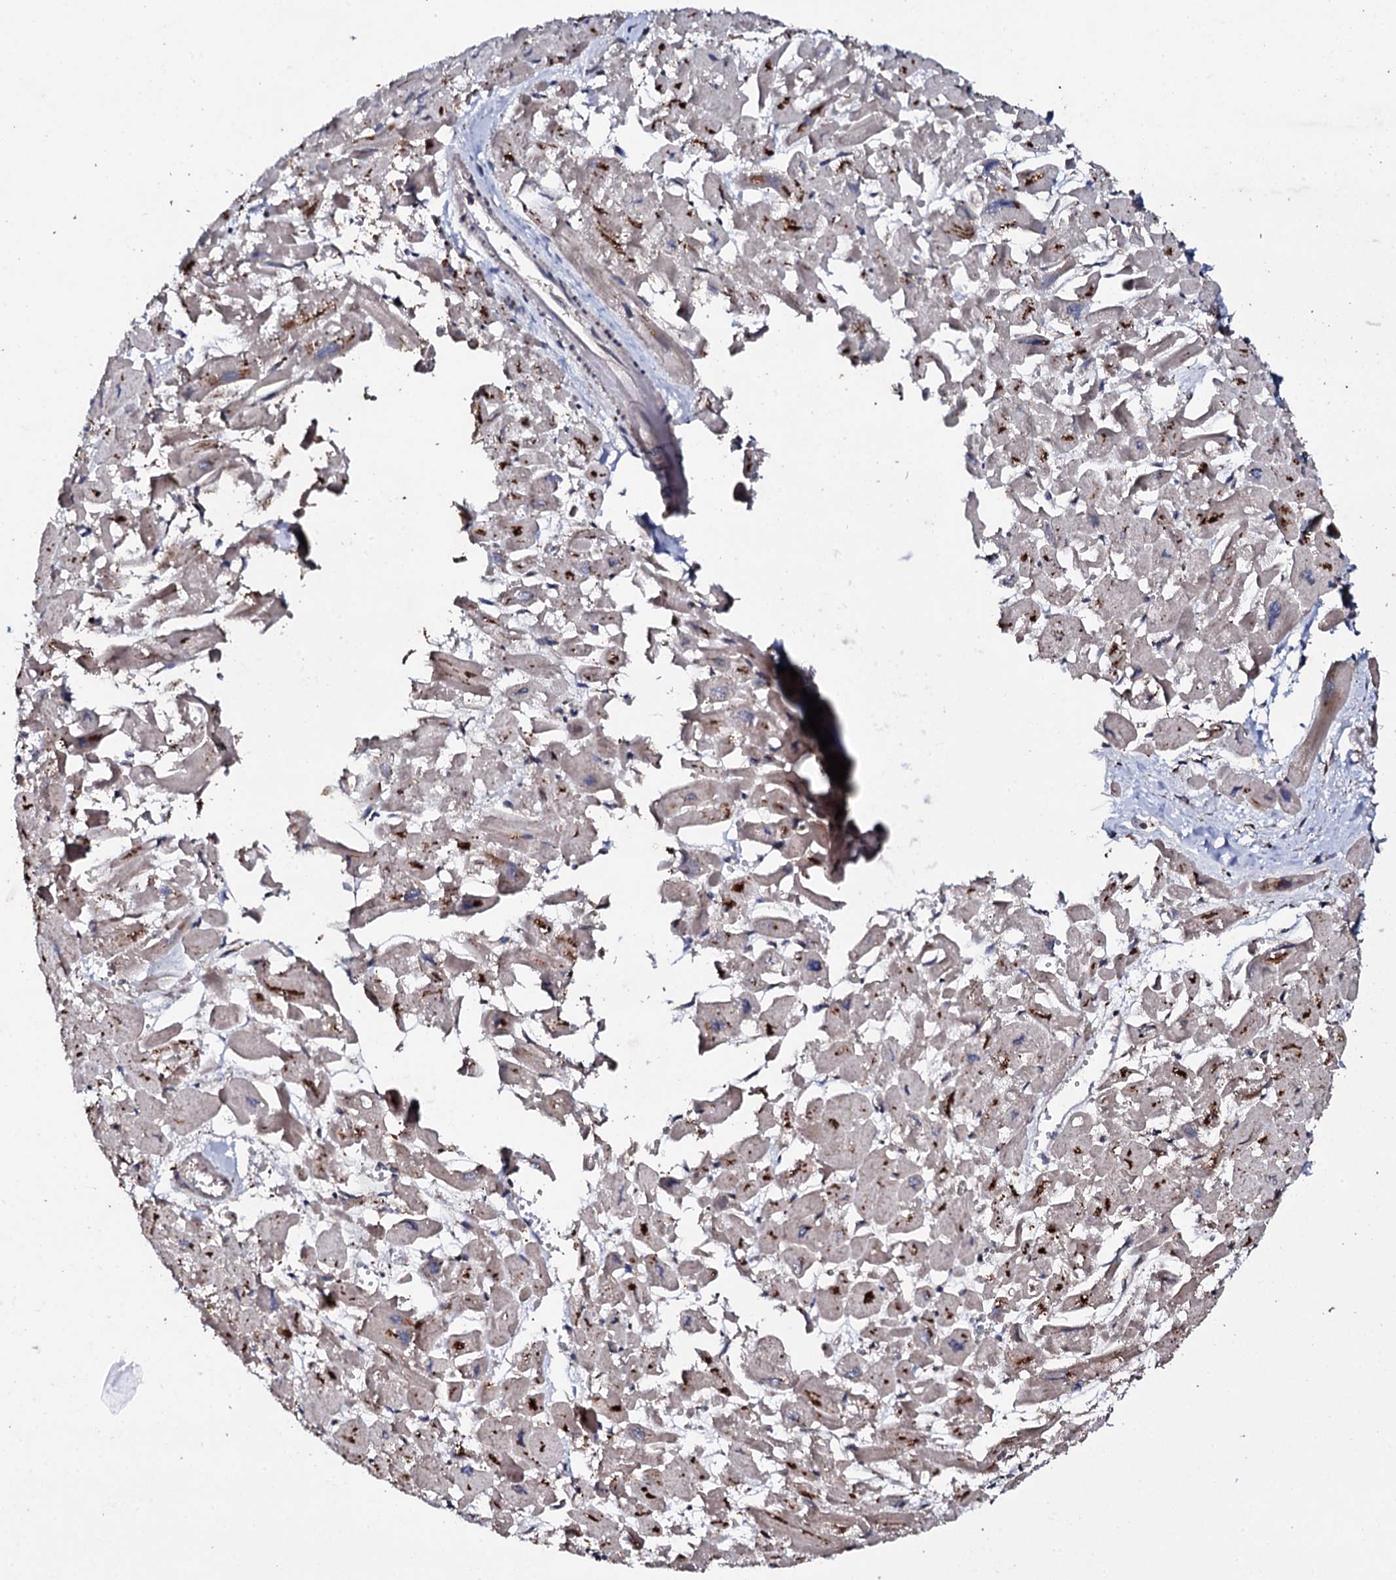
{"staining": {"intensity": "moderate", "quantity": "<25%", "location": "cytoplasmic/membranous"}, "tissue": "heart muscle", "cell_type": "Cardiomyocytes", "image_type": "normal", "snomed": [{"axis": "morphology", "description": "Normal tissue, NOS"}, {"axis": "topography", "description": "Heart"}], "caption": "Heart muscle stained with DAB (3,3'-diaminobenzidine) IHC demonstrates low levels of moderate cytoplasmic/membranous expression in about <25% of cardiomyocytes.", "gene": "FAM111A", "patient": {"sex": "male", "age": 54}}